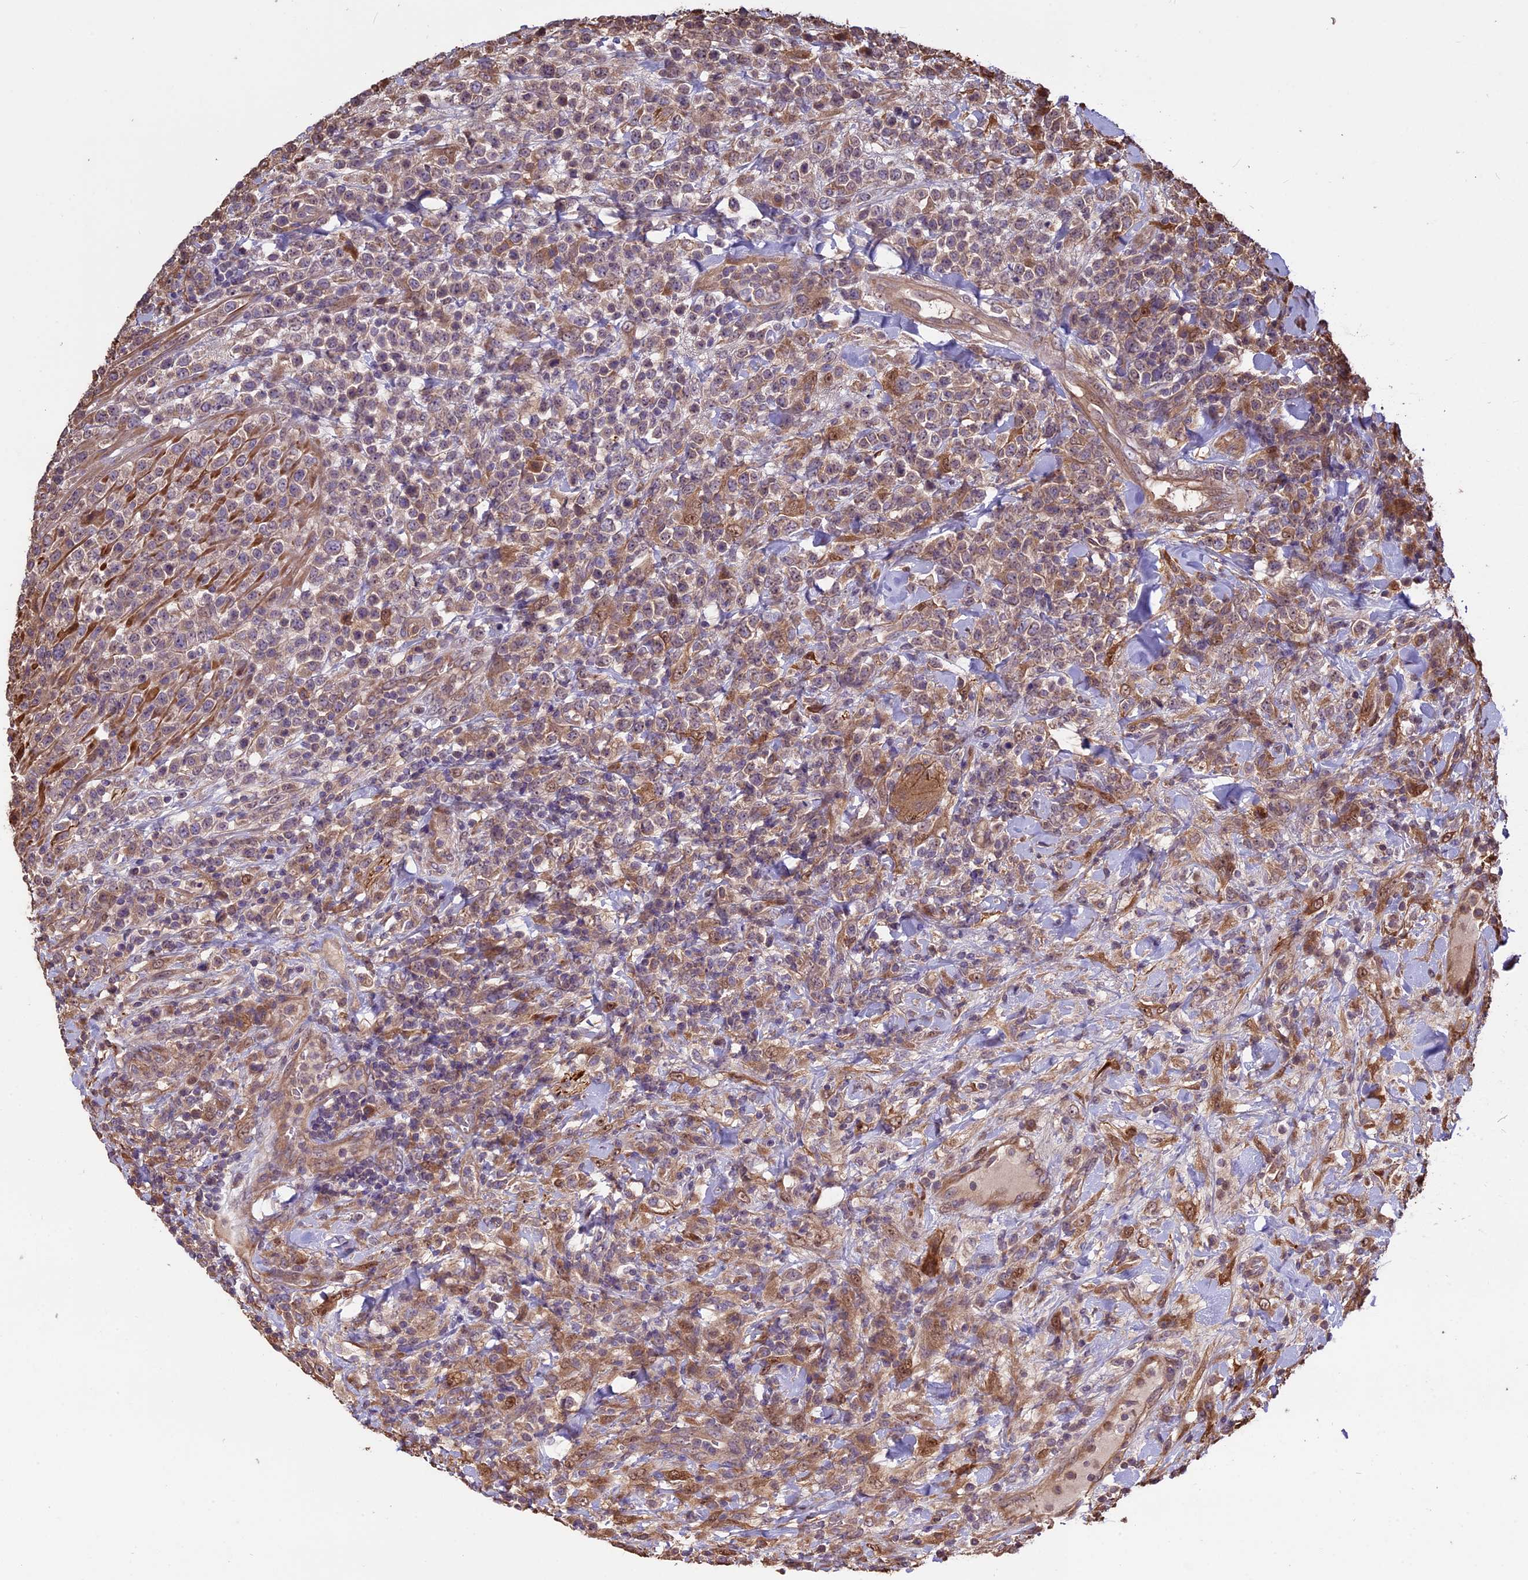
{"staining": {"intensity": "weak", "quantity": "25%-75%", "location": "cytoplasmic/membranous"}, "tissue": "lymphoma", "cell_type": "Tumor cells", "image_type": "cancer", "snomed": [{"axis": "morphology", "description": "Malignant lymphoma, non-Hodgkin's type, High grade"}, {"axis": "topography", "description": "Colon"}], "caption": "Weak cytoplasmic/membranous expression for a protein is present in about 25%-75% of tumor cells of malignant lymphoma, non-Hodgkin's type (high-grade) using immunohistochemistry (IHC).", "gene": "VWA3A", "patient": {"sex": "female", "age": 53}}